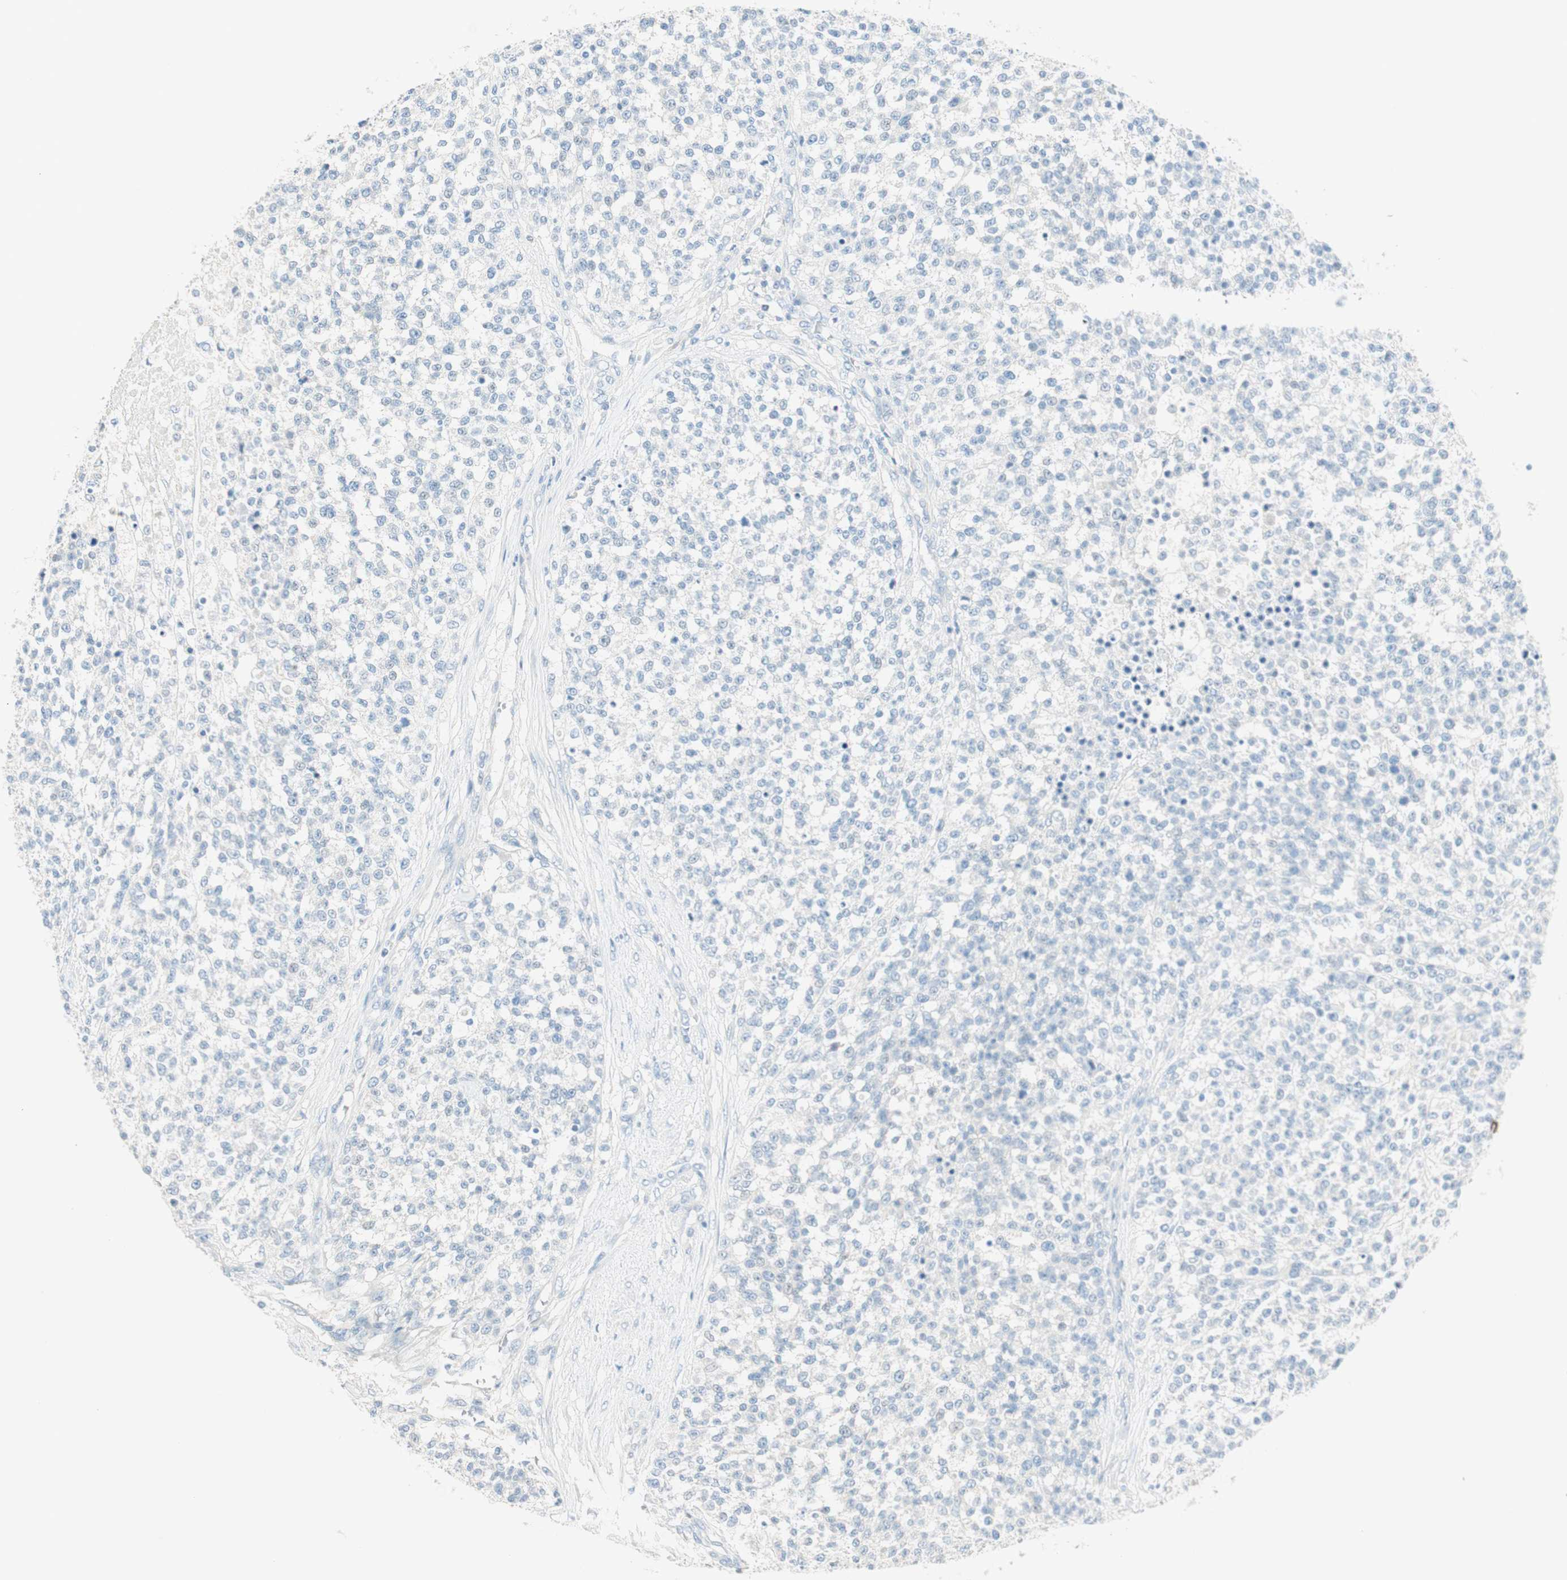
{"staining": {"intensity": "negative", "quantity": "none", "location": "none"}, "tissue": "testis cancer", "cell_type": "Tumor cells", "image_type": "cancer", "snomed": [{"axis": "morphology", "description": "Seminoma, NOS"}, {"axis": "topography", "description": "Testis"}], "caption": "Immunohistochemistry of human testis seminoma exhibits no expression in tumor cells.", "gene": "HPGD", "patient": {"sex": "male", "age": 59}}